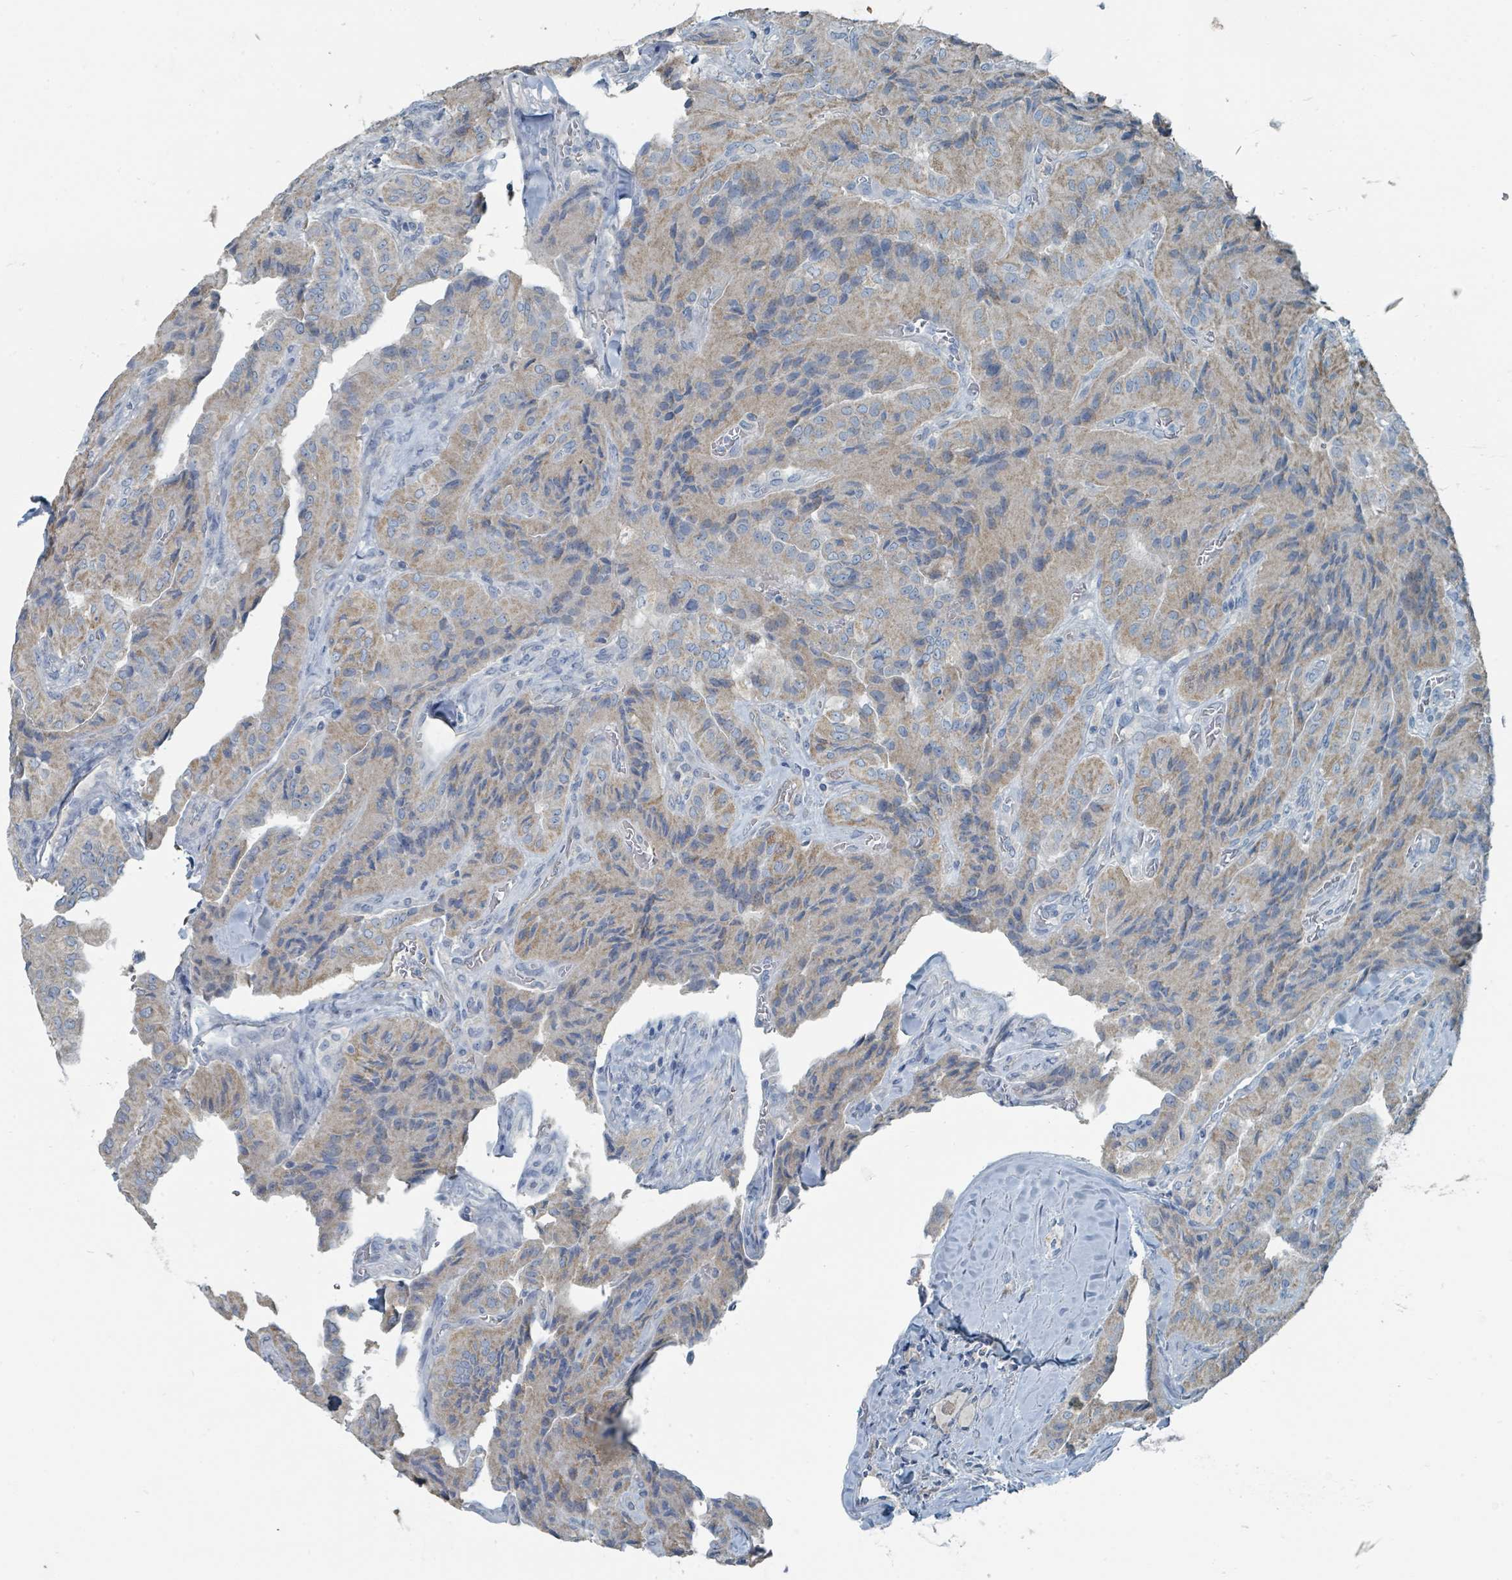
{"staining": {"intensity": "weak", "quantity": "25%-75%", "location": "cytoplasmic/membranous"}, "tissue": "thyroid cancer", "cell_type": "Tumor cells", "image_type": "cancer", "snomed": [{"axis": "morphology", "description": "Normal tissue, NOS"}, {"axis": "morphology", "description": "Papillary adenocarcinoma, NOS"}, {"axis": "topography", "description": "Thyroid gland"}], "caption": "Immunohistochemical staining of human thyroid papillary adenocarcinoma exhibits weak cytoplasmic/membranous protein positivity in approximately 25%-75% of tumor cells.", "gene": "RASA4", "patient": {"sex": "female", "age": 59}}